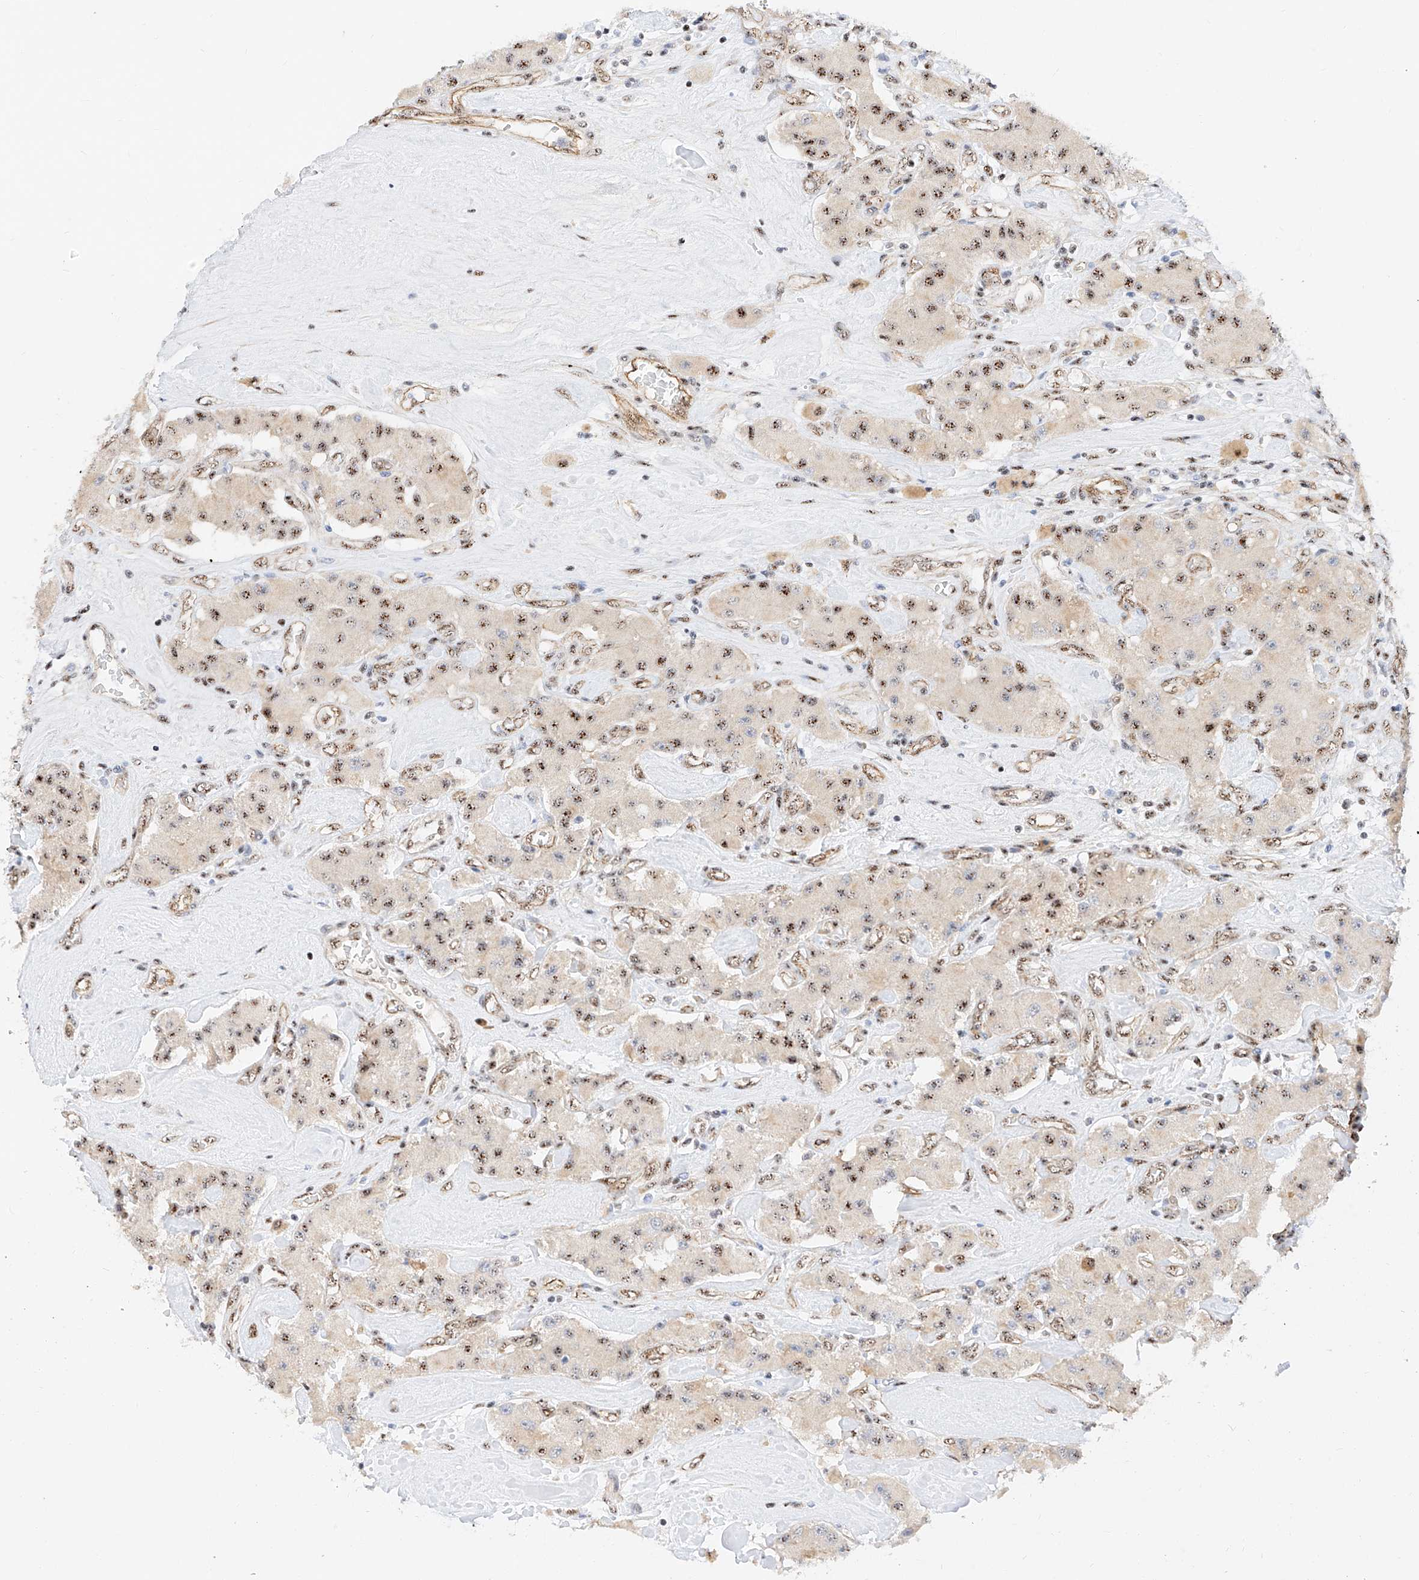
{"staining": {"intensity": "moderate", "quantity": ">75%", "location": "nuclear"}, "tissue": "carcinoid", "cell_type": "Tumor cells", "image_type": "cancer", "snomed": [{"axis": "morphology", "description": "Carcinoid, malignant, NOS"}, {"axis": "topography", "description": "Pancreas"}], "caption": "DAB (3,3'-diaminobenzidine) immunohistochemical staining of carcinoid displays moderate nuclear protein staining in approximately >75% of tumor cells.", "gene": "ATXN7L2", "patient": {"sex": "male", "age": 41}}